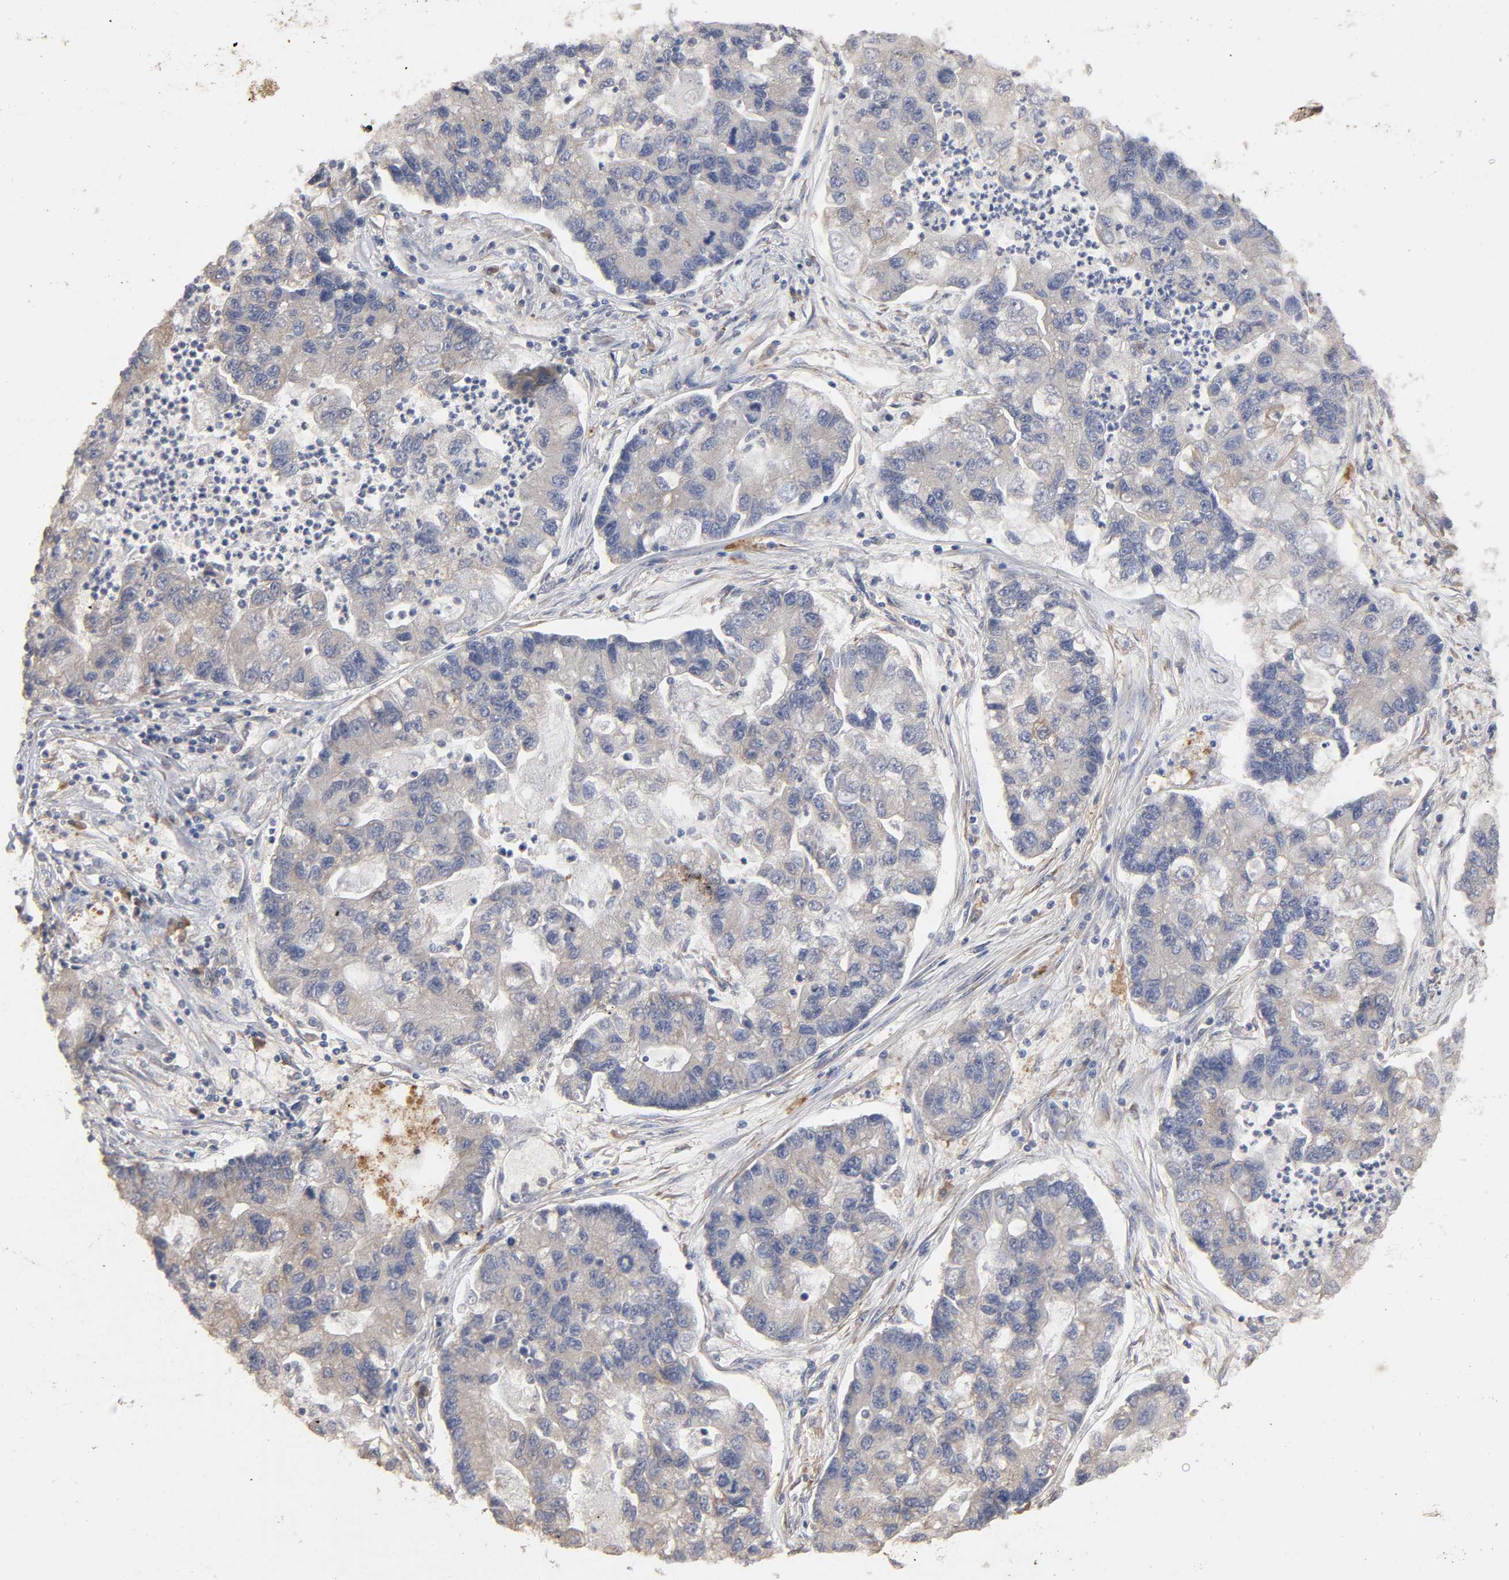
{"staining": {"intensity": "weak", "quantity": "25%-75%", "location": "cytoplasmic/membranous"}, "tissue": "lung cancer", "cell_type": "Tumor cells", "image_type": "cancer", "snomed": [{"axis": "morphology", "description": "Adenocarcinoma, NOS"}, {"axis": "topography", "description": "Lung"}], "caption": "High-power microscopy captured an immunohistochemistry (IHC) micrograph of lung adenocarcinoma, revealing weak cytoplasmic/membranous positivity in about 25%-75% of tumor cells.", "gene": "EIF4G2", "patient": {"sex": "female", "age": 51}}